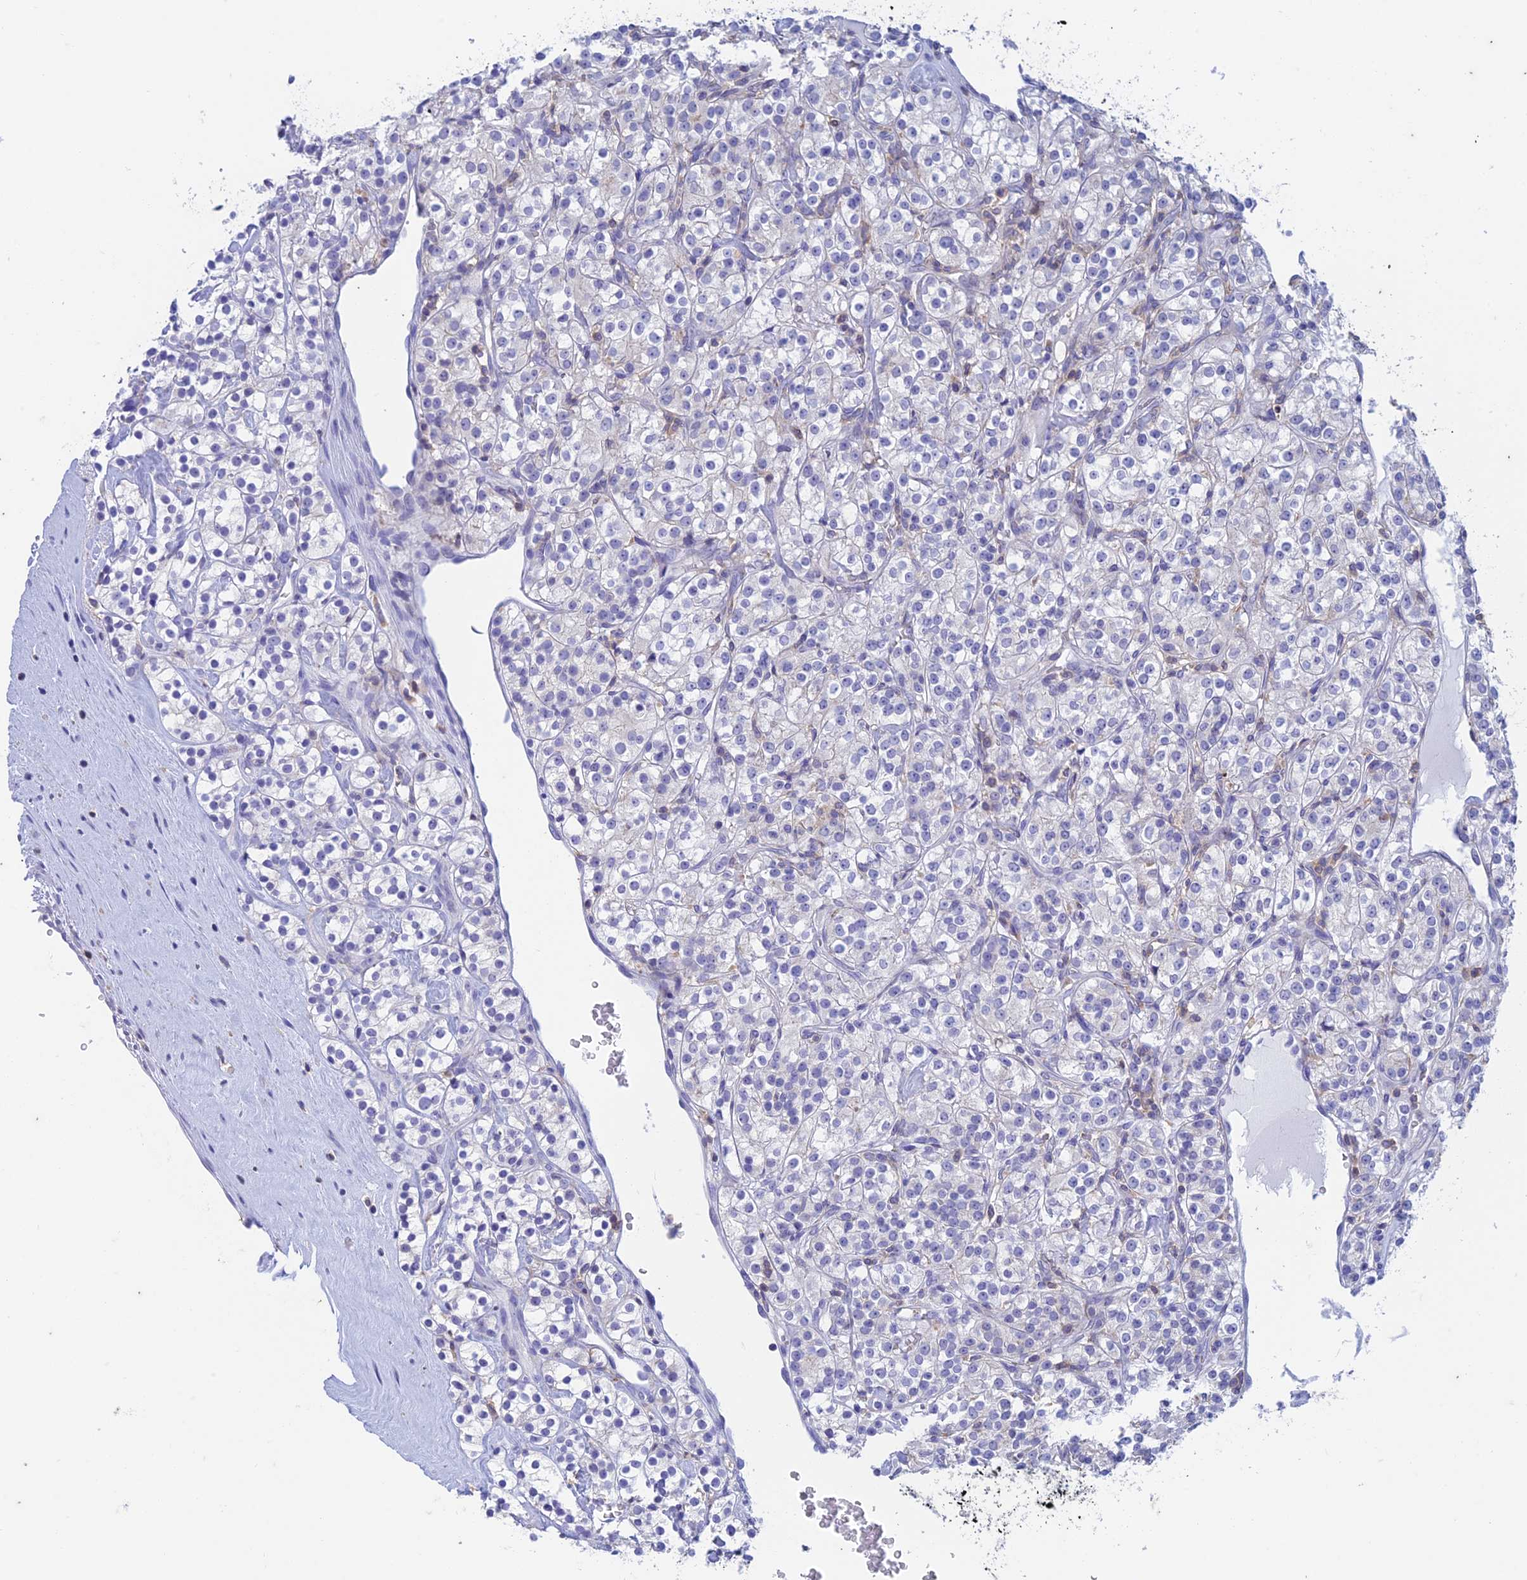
{"staining": {"intensity": "negative", "quantity": "none", "location": "none"}, "tissue": "renal cancer", "cell_type": "Tumor cells", "image_type": "cancer", "snomed": [{"axis": "morphology", "description": "Adenocarcinoma, NOS"}, {"axis": "topography", "description": "Kidney"}], "caption": "A high-resolution micrograph shows IHC staining of adenocarcinoma (renal), which shows no significant expression in tumor cells.", "gene": "FGF7", "patient": {"sex": "male", "age": 77}}